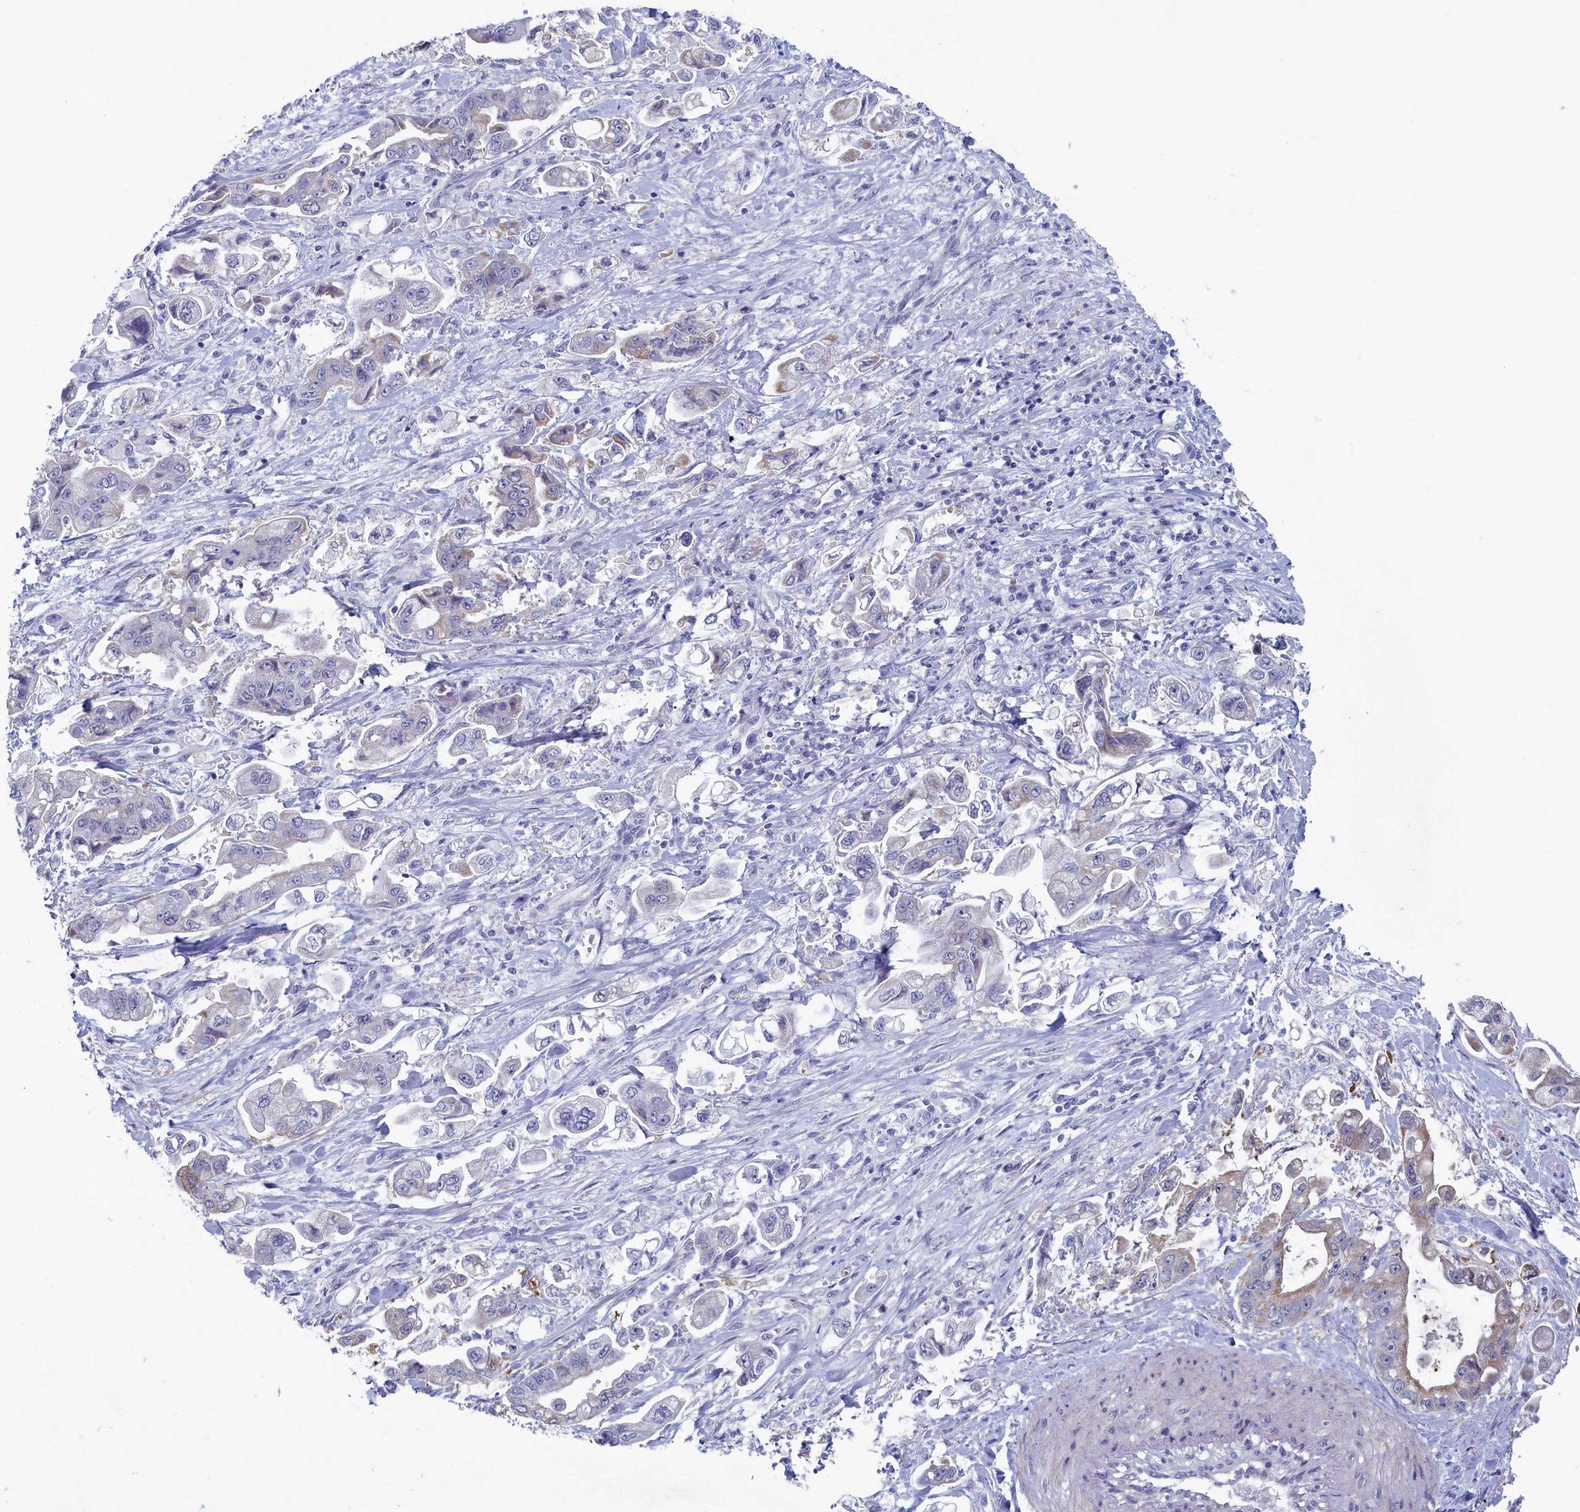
{"staining": {"intensity": "weak", "quantity": "<25%", "location": "cytoplasmic/membranous"}, "tissue": "stomach cancer", "cell_type": "Tumor cells", "image_type": "cancer", "snomed": [{"axis": "morphology", "description": "Adenocarcinoma, NOS"}, {"axis": "topography", "description": "Stomach"}], "caption": "Immunohistochemical staining of adenocarcinoma (stomach) exhibits no significant expression in tumor cells.", "gene": "WDR76", "patient": {"sex": "male", "age": 62}}